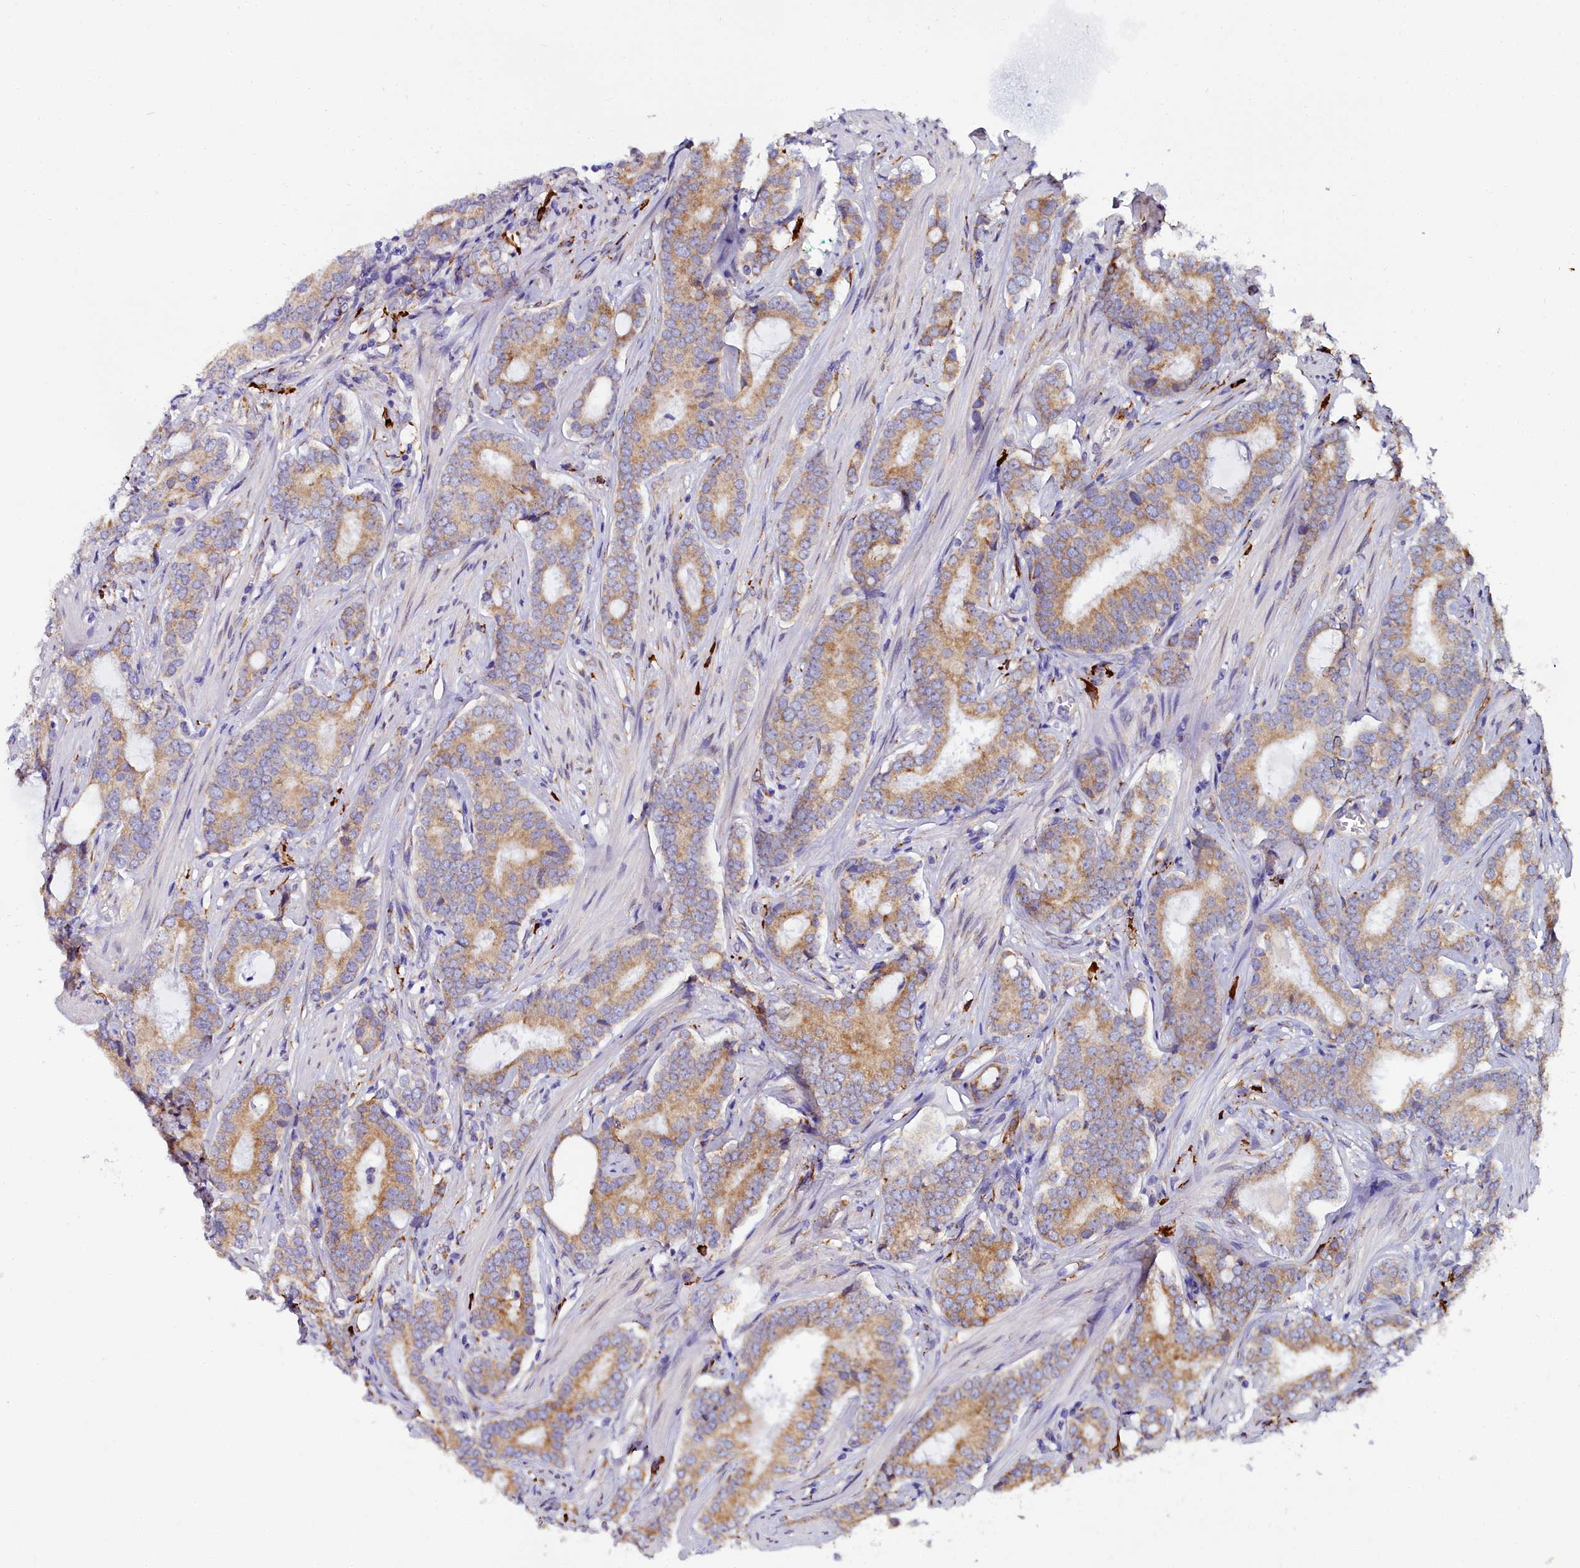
{"staining": {"intensity": "moderate", "quantity": ">75%", "location": "cytoplasmic/membranous"}, "tissue": "prostate cancer", "cell_type": "Tumor cells", "image_type": "cancer", "snomed": [{"axis": "morphology", "description": "Adenocarcinoma, High grade"}, {"axis": "topography", "description": "Prostate"}], "caption": "Tumor cells demonstrate medium levels of moderate cytoplasmic/membranous expression in approximately >75% of cells in prostate cancer.", "gene": "TXNDC5", "patient": {"sex": "male", "age": 63}}